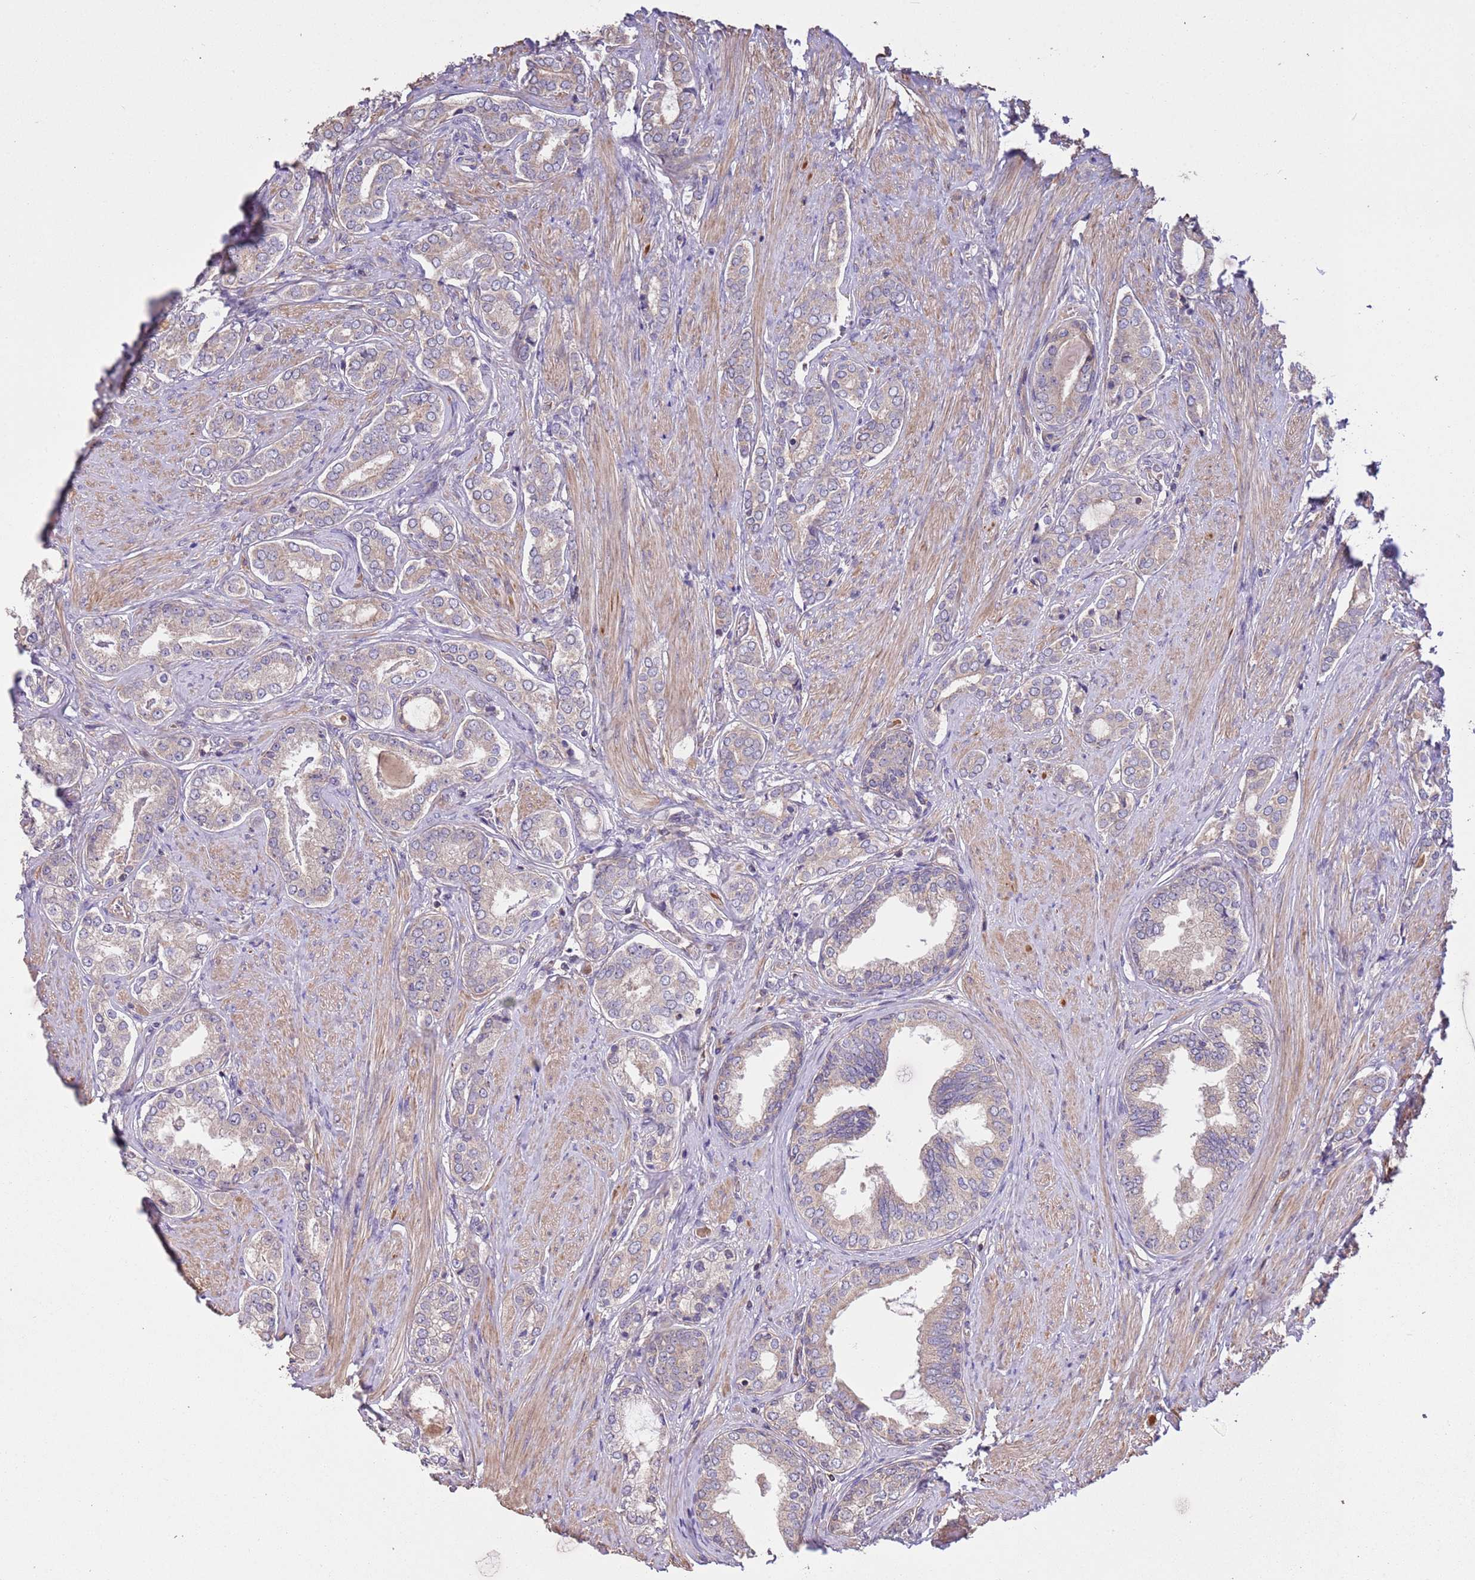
{"staining": {"intensity": "weak", "quantity": "<25%", "location": "cytoplasmic/membranous"}, "tissue": "prostate cancer", "cell_type": "Tumor cells", "image_type": "cancer", "snomed": [{"axis": "morphology", "description": "Adenocarcinoma, High grade"}, {"axis": "topography", "description": "Prostate"}], "caption": "Immunohistochemistry histopathology image of prostate cancer (adenocarcinoma (high-grade)) stained for a protein (brown), which demonstrates no expression in tumor cells.", "gene": "FAM89B", "patient": {"sex": "male", "age": 71}}